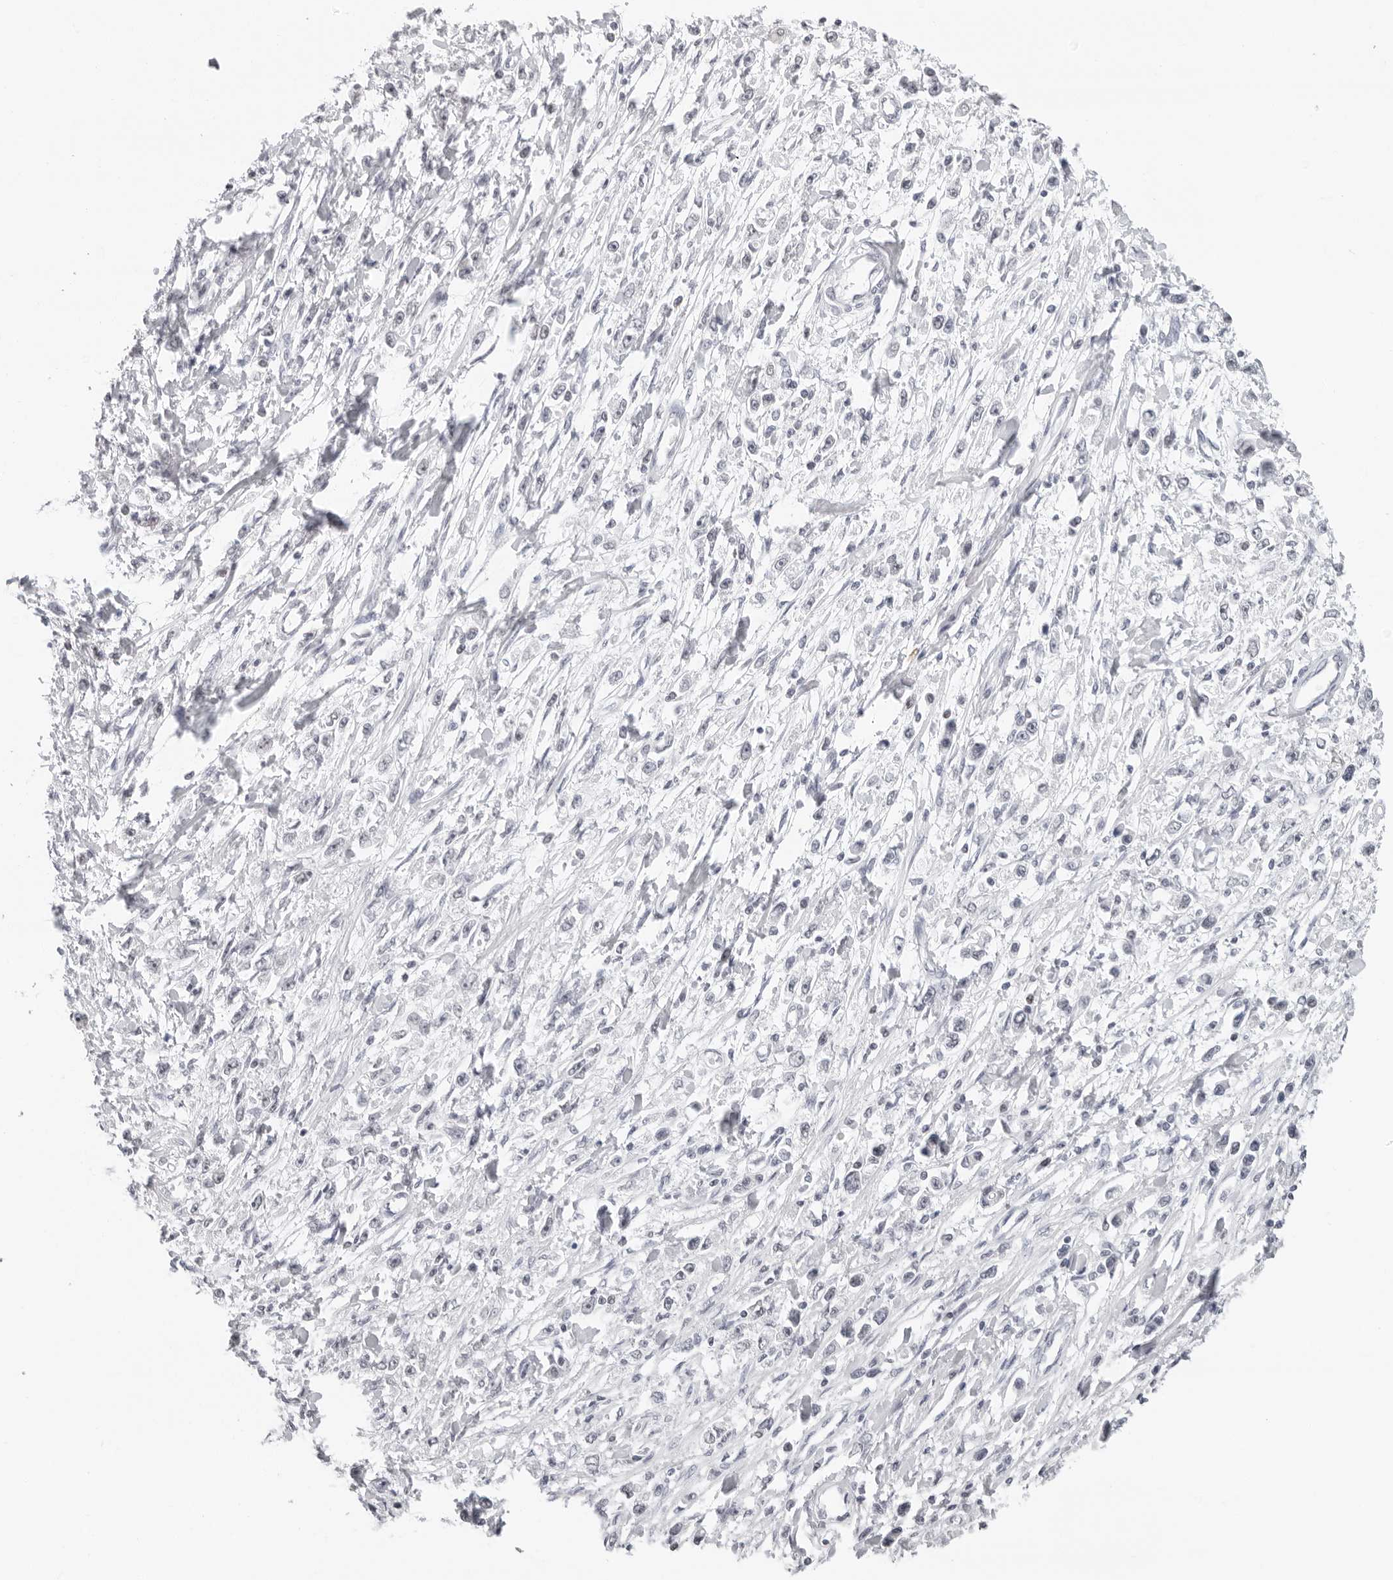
{"staining": {"intensity": "negative", "quantity": "none", "location": "none"}, "tissue": "stomach cancer", "cell_type": "Tumor cells", "image_type": "cancer", "snomed": [{"axis": "morphology", "description": "Adenocarcinoma, NOS"}, {"axis": "topography", "description": "Stomach"}], "caption": "This is an immunohistochemistry image of stomach adenocarcinoma. There is no staining in tumor cells.", "gene": "FLG2", "patient": {"sex": "female", "age": 59}}